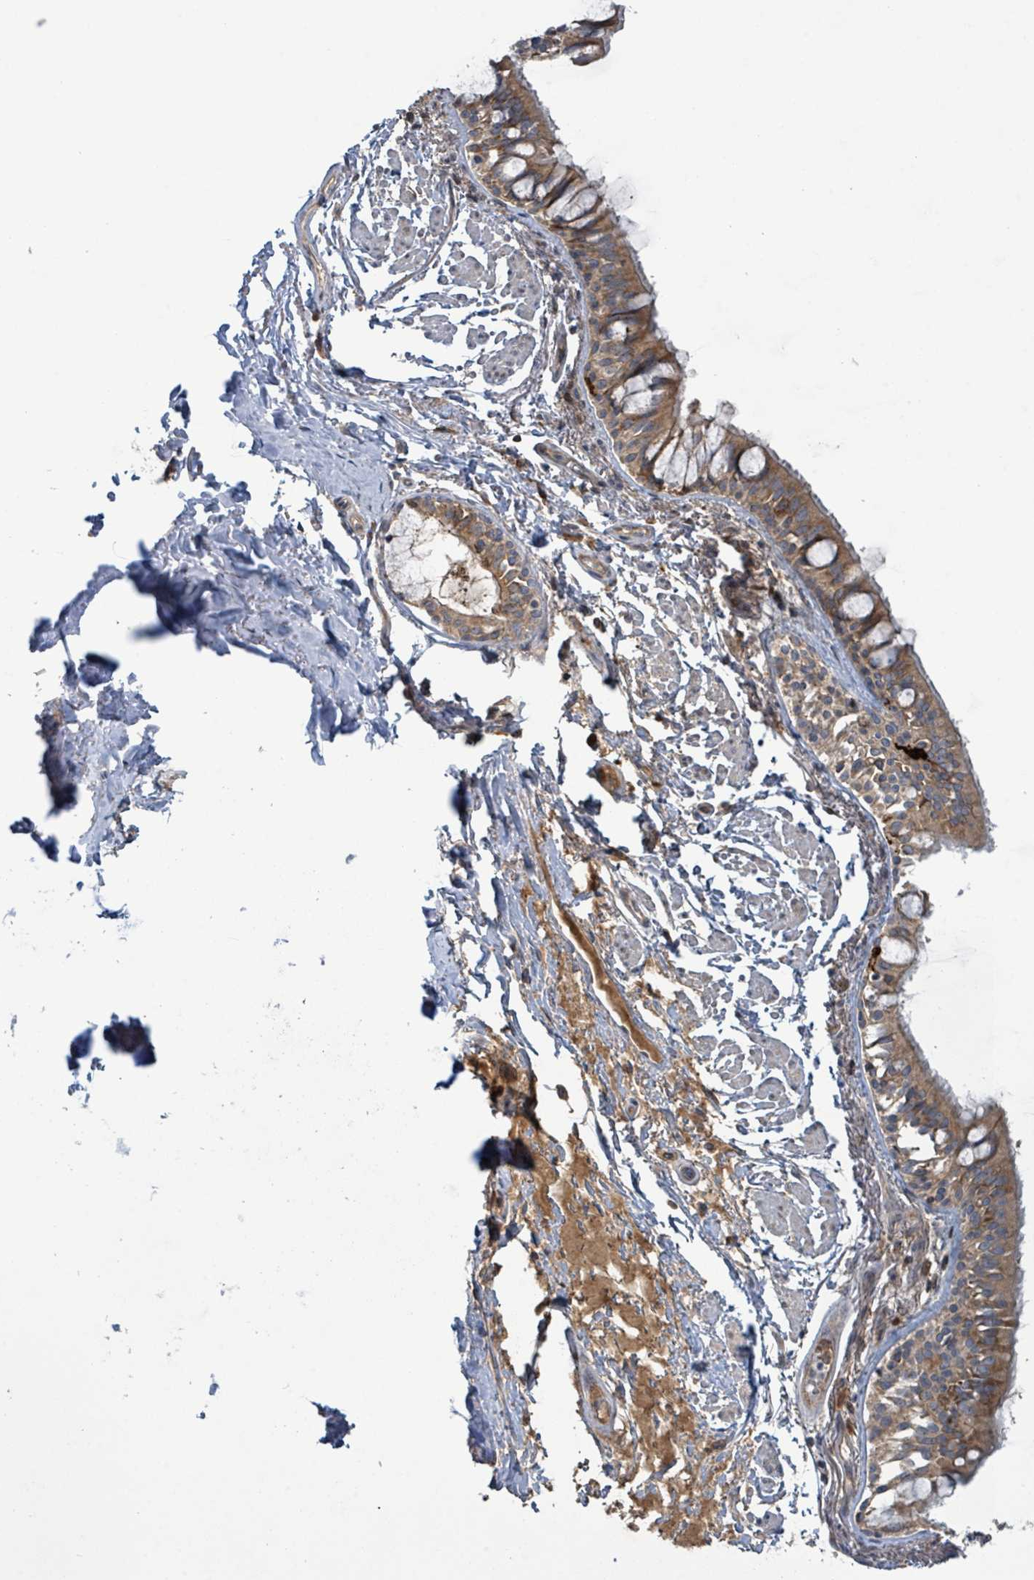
{"staining": {"intensity": "strong", "quantity": ">75%", "location": "cytoplasmic/membranous"}, "tissue": "bronchus", "cell_type": "Respiratory epithelial cells", "image_type": "normal", "snomed": [{"axis": "morphology", "description": "Normal tissue, NOS"}, {"axis": "topography", "description": "Bronchus"}], "caption": "A high-resolution image shows IHC staining of benign bronchus, which exhibits strong cytoplasmic/membranous expression in about >75% of respiratory epithelial cells.", "gene": "OR51E1", "patient": {"sex": "male", "age": 70}}